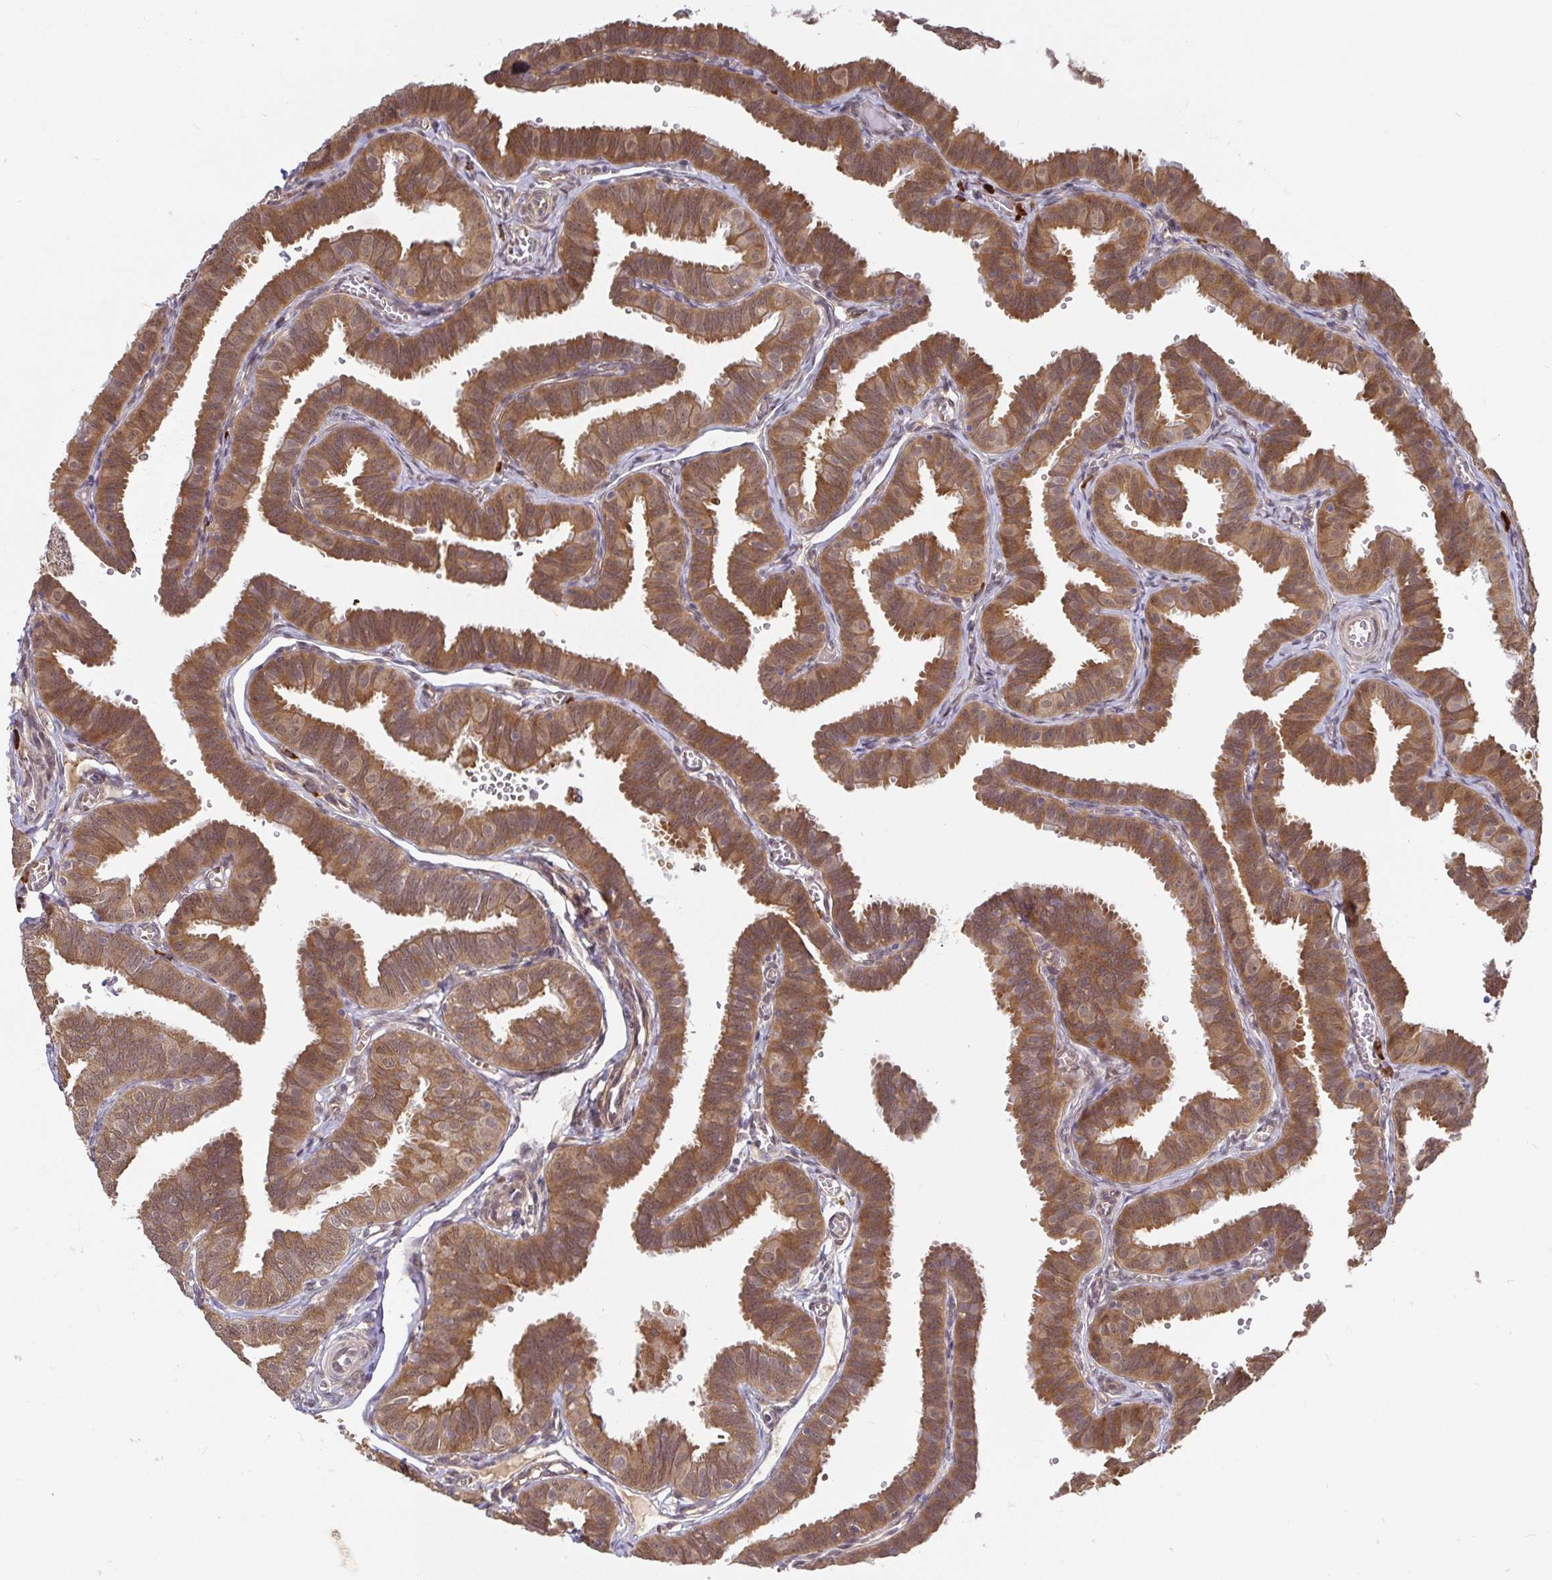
{"staining": {"intensity": "moderate", "quantity": ">75%", "location": "cytoplasmic/membranous"}, "tissue": "fallopian tube", "cell_type": "Glandular cells", "image_type": "normal", "snomed": [{"axis": "morphology", "description": "Normal tissue, NOS"}, {"axis": "topography", "description": "Fallopian tube"}], "caption": "Moderate cytoplasmic/membranous positivity is present in about >75% of glandular cells in unremarkable fallopian tube. (IHC, brightfield microscopy, high magnification).", "gene": "LMO4", "patient": {"sex": "female", "age": 25}}